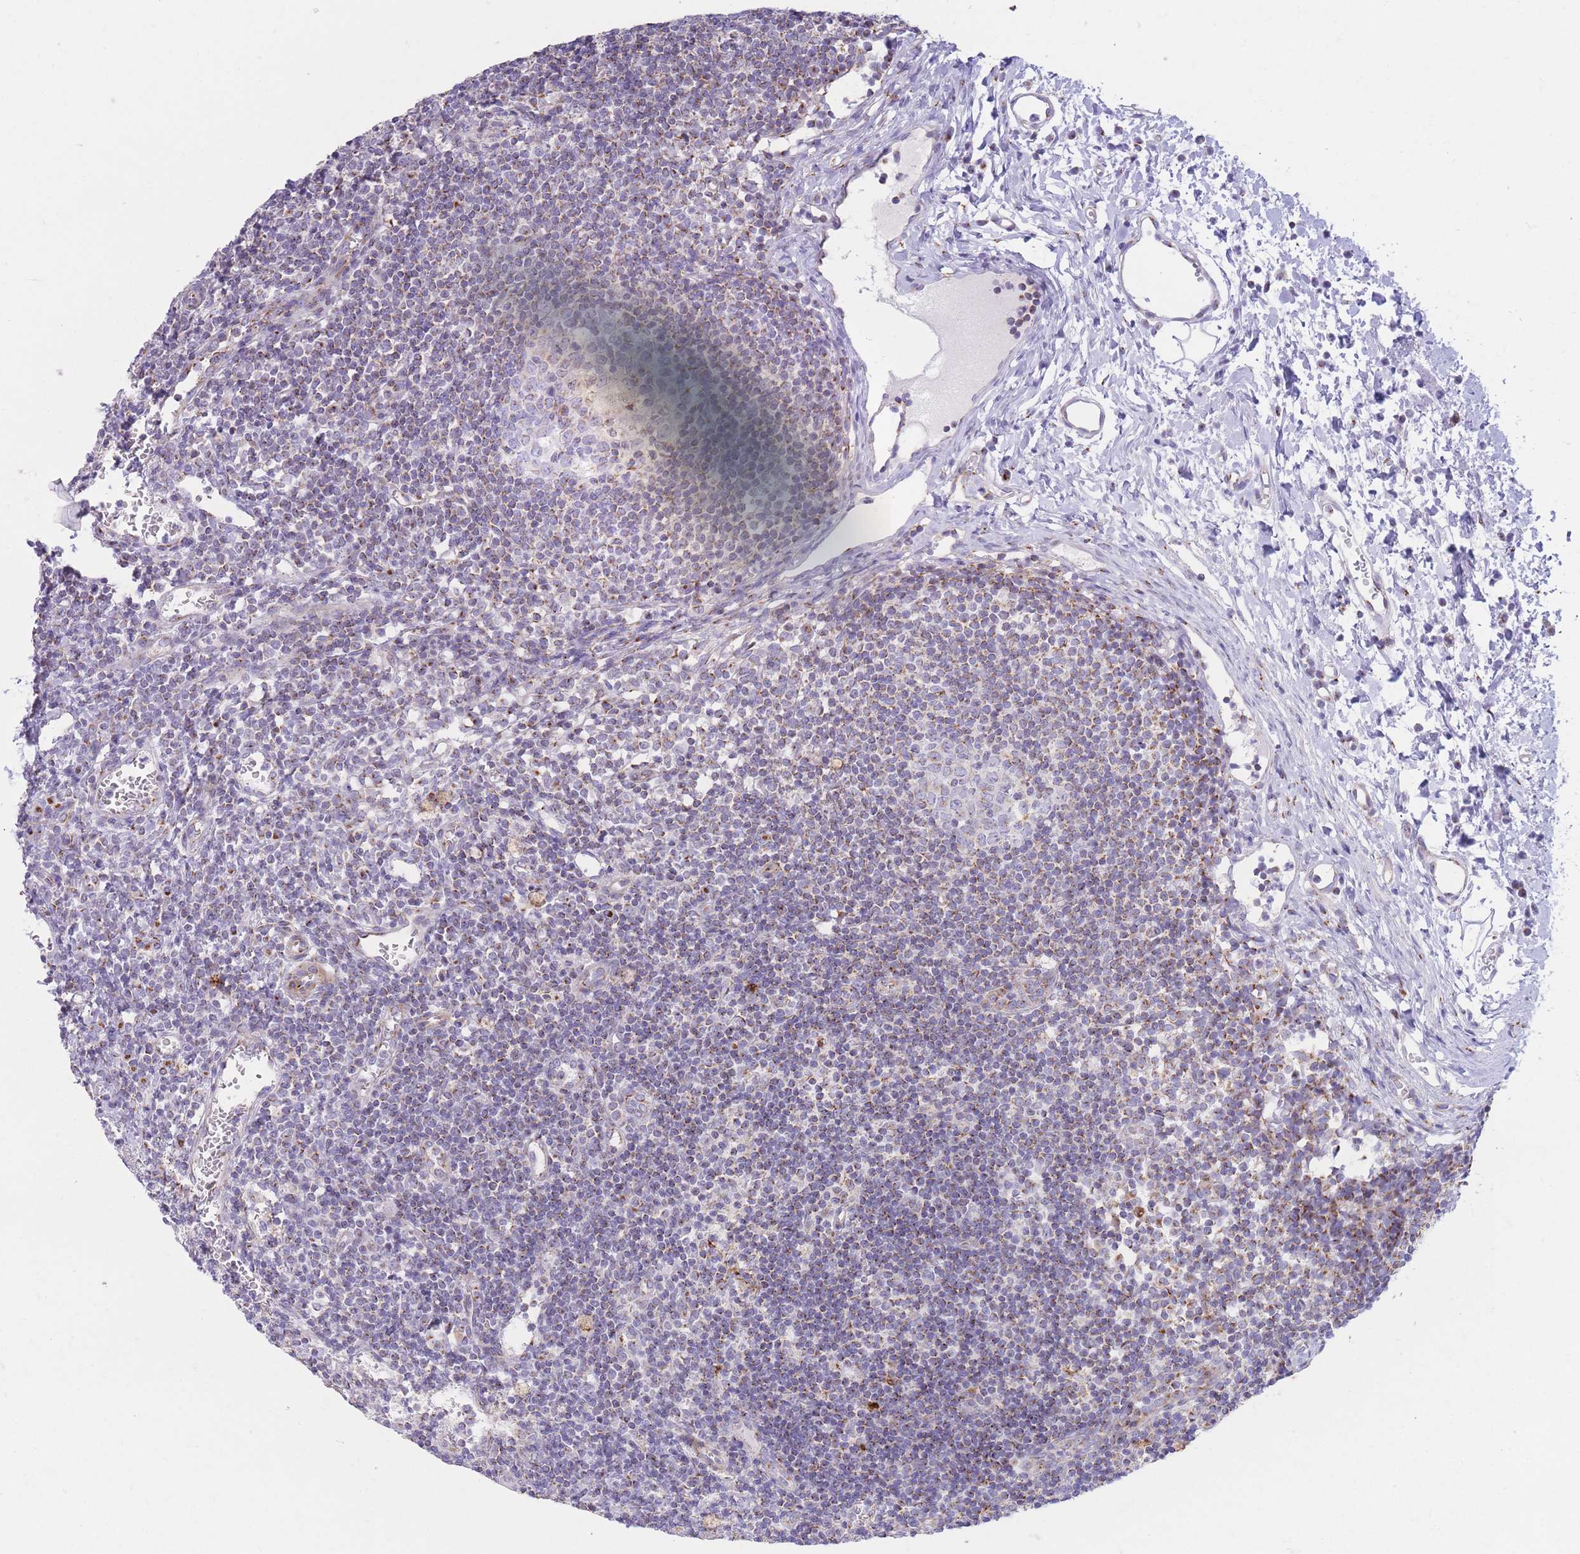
{"staining": {"intensity": "negative", "quantity": "none", "location": "none"}, "tissue": "lymph node", "cell_type": "Germinal center cells", "image_type": "normal", "snomed": [{"axis": "morphology", "description": "Normal tissue, NOS"}, {"axis": "topography", "description": "Lymph node"}], "caption": "Germinal center cells show no significant protein expression in benign lymph node. (IHC, brightfield microscopy, high magnification).", "gene": "MPND", "patient": {"sex": "female", "age": 37}}